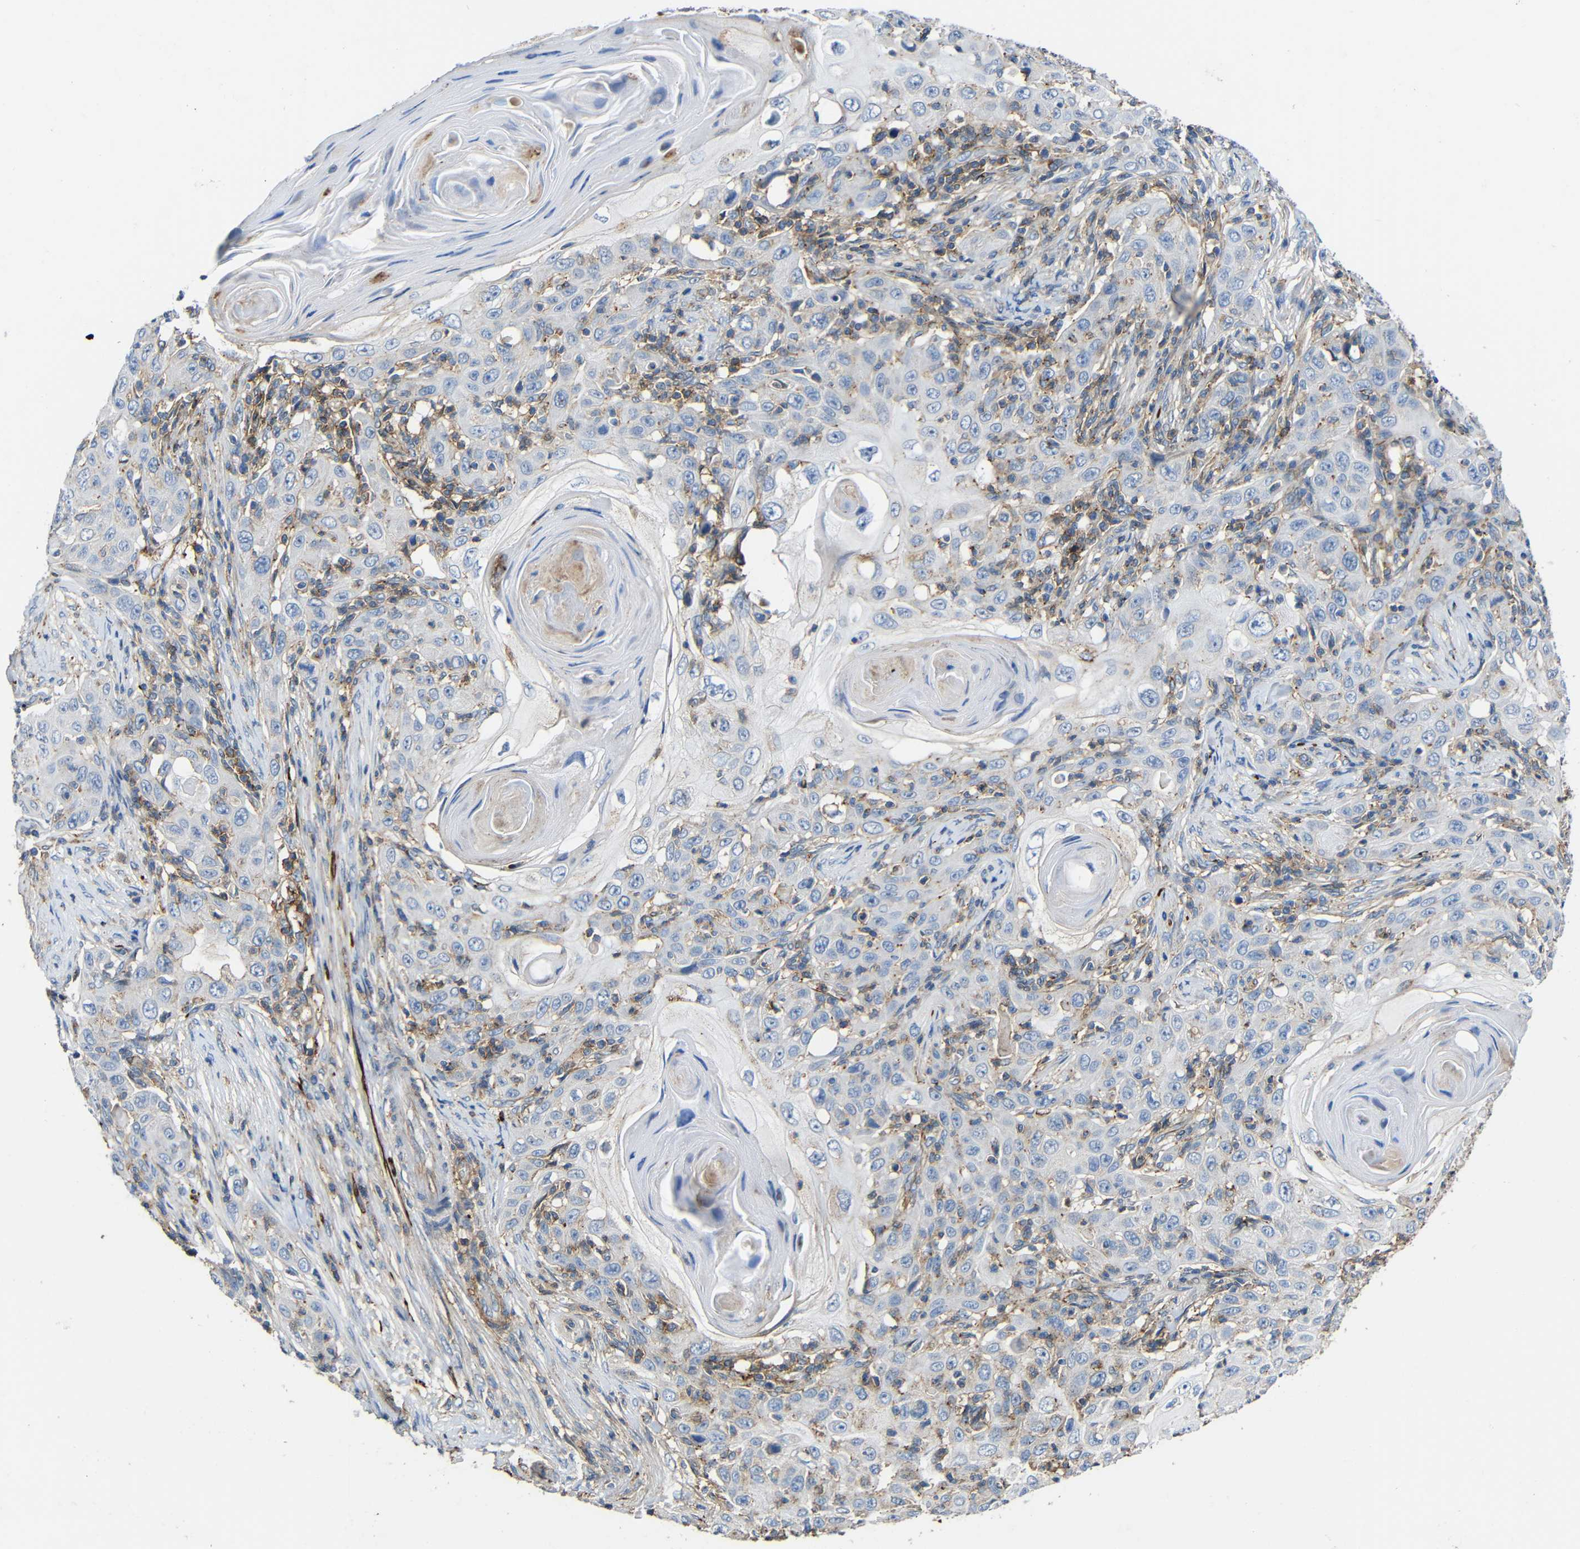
{"staining": {"intensity": "weak", "quantity": "<25%", "location": "cytoplasmic/membranous"}, "tissue": "skin cancer", "cell_type": "Tumor cells", "image_type": "cancer", "snomed": [{"axis": "morphology", "description": "Squamous cell carcinoma, NOS"}, {"axis": "topography", "description": "Skin"}], "caption": "This is an immunohistochemistry (IHC) image of human skin cancer. There is no expression in tumor cells.", "gene": "IGSF10", "patient": {"sex": "female", "age": 88}}